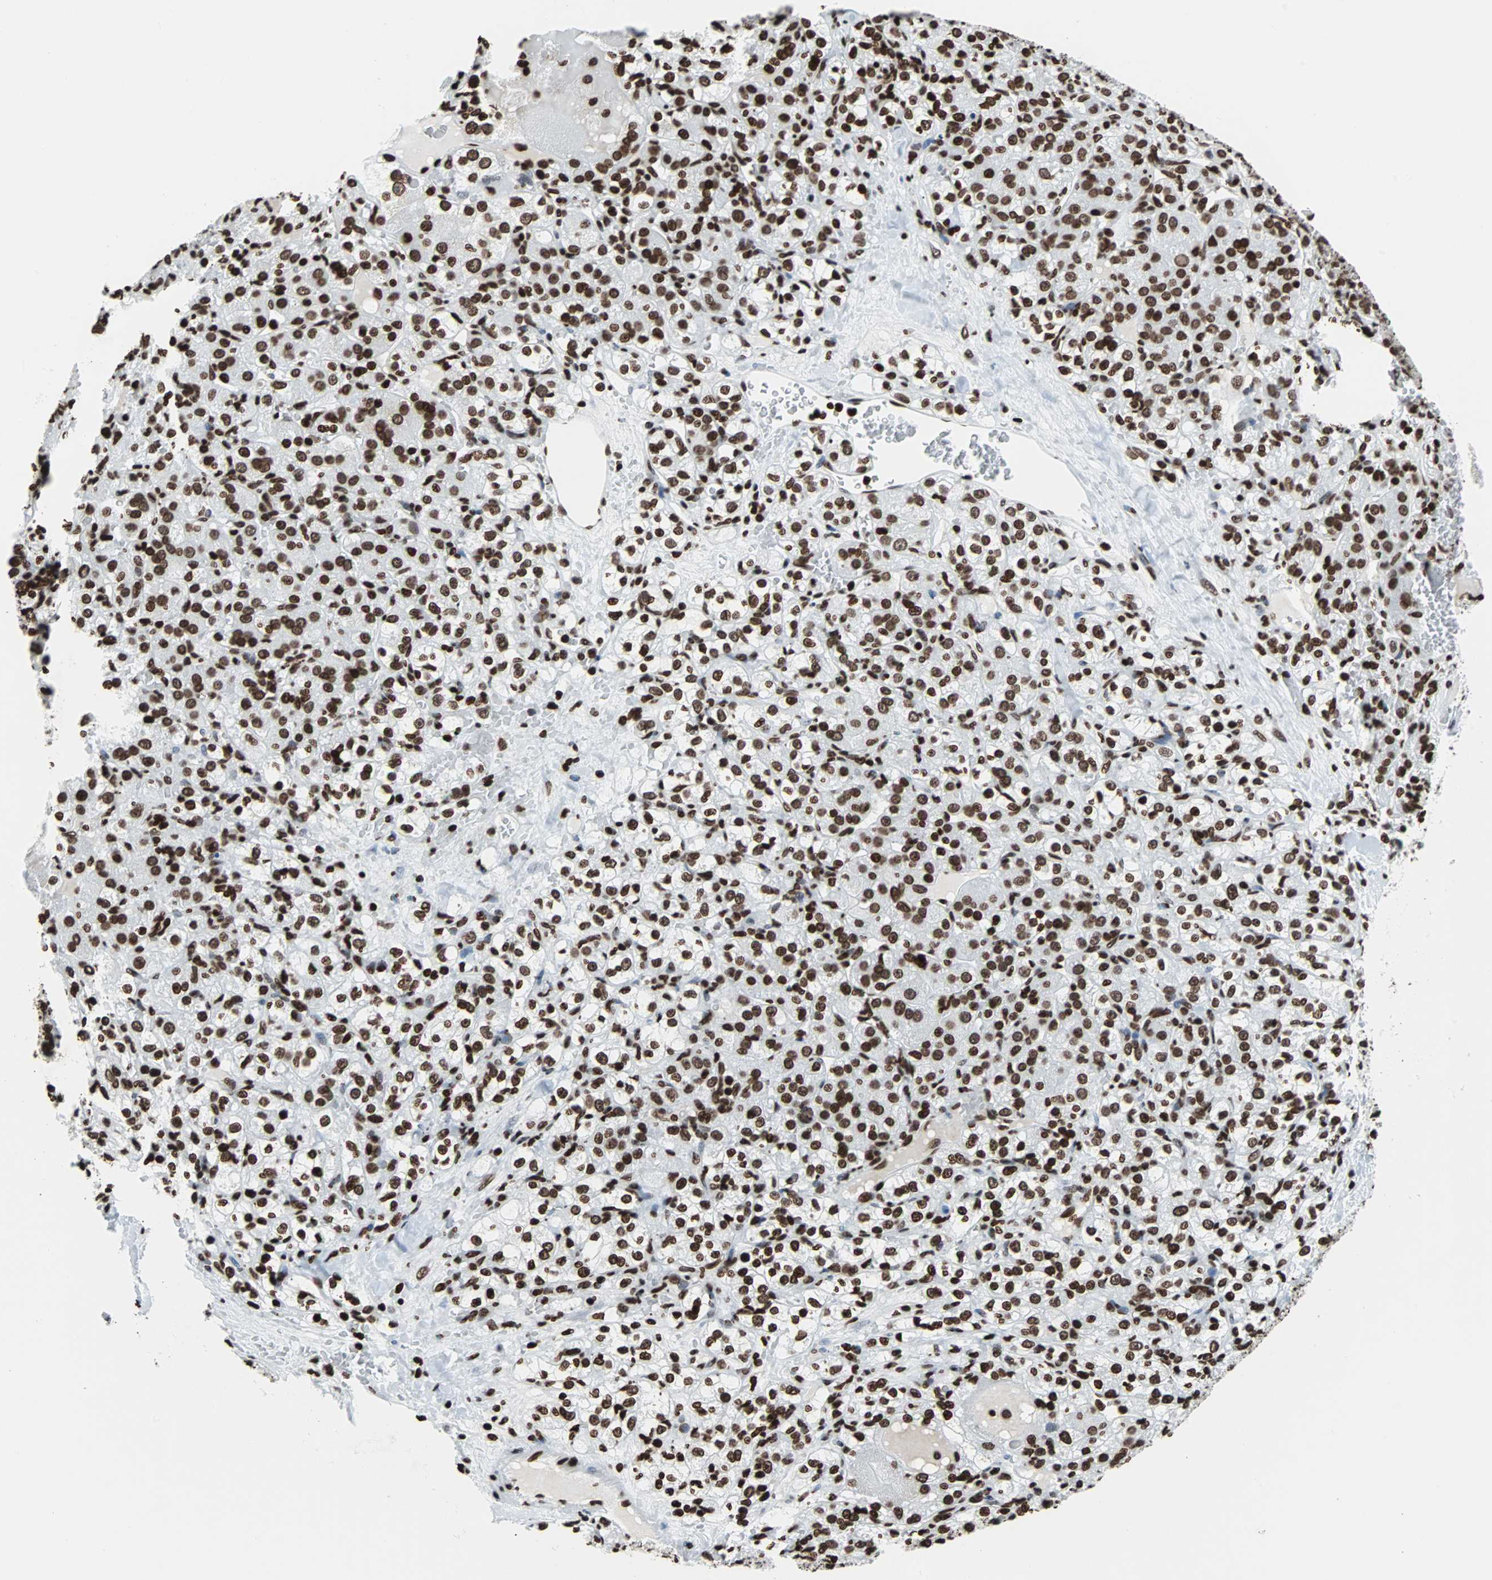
{"staining": {"intensity": "strong", "quantity": ">75%", "location": "nuclear"}, "tissue": "renal cancer", "cell_type": "Tumor cells", "image_type": "cancer", "snomed": [{"axis": "morphology", "description": "Normal tissue, NOS"}, {"axis": "morphology", "description": "Adenocarcinoma, NOS"}, {"axis": "topography", "description": "Kidney"}], "caption": "Immunohistochemistry (IHC) (DAB (3,3'-diaminobenzidine)) staining of human adenocarcinoma (renal) displays strong nuclear protein positivity in about >75% of tumor cells. The staining was performed using DAB to visualize the protein expression in brown, while the nuclei were stained in blue with hematoxylin (Magnification: 20x).", "gene": "H2BC18", "patient": {"sex": "male", "age": 61}}